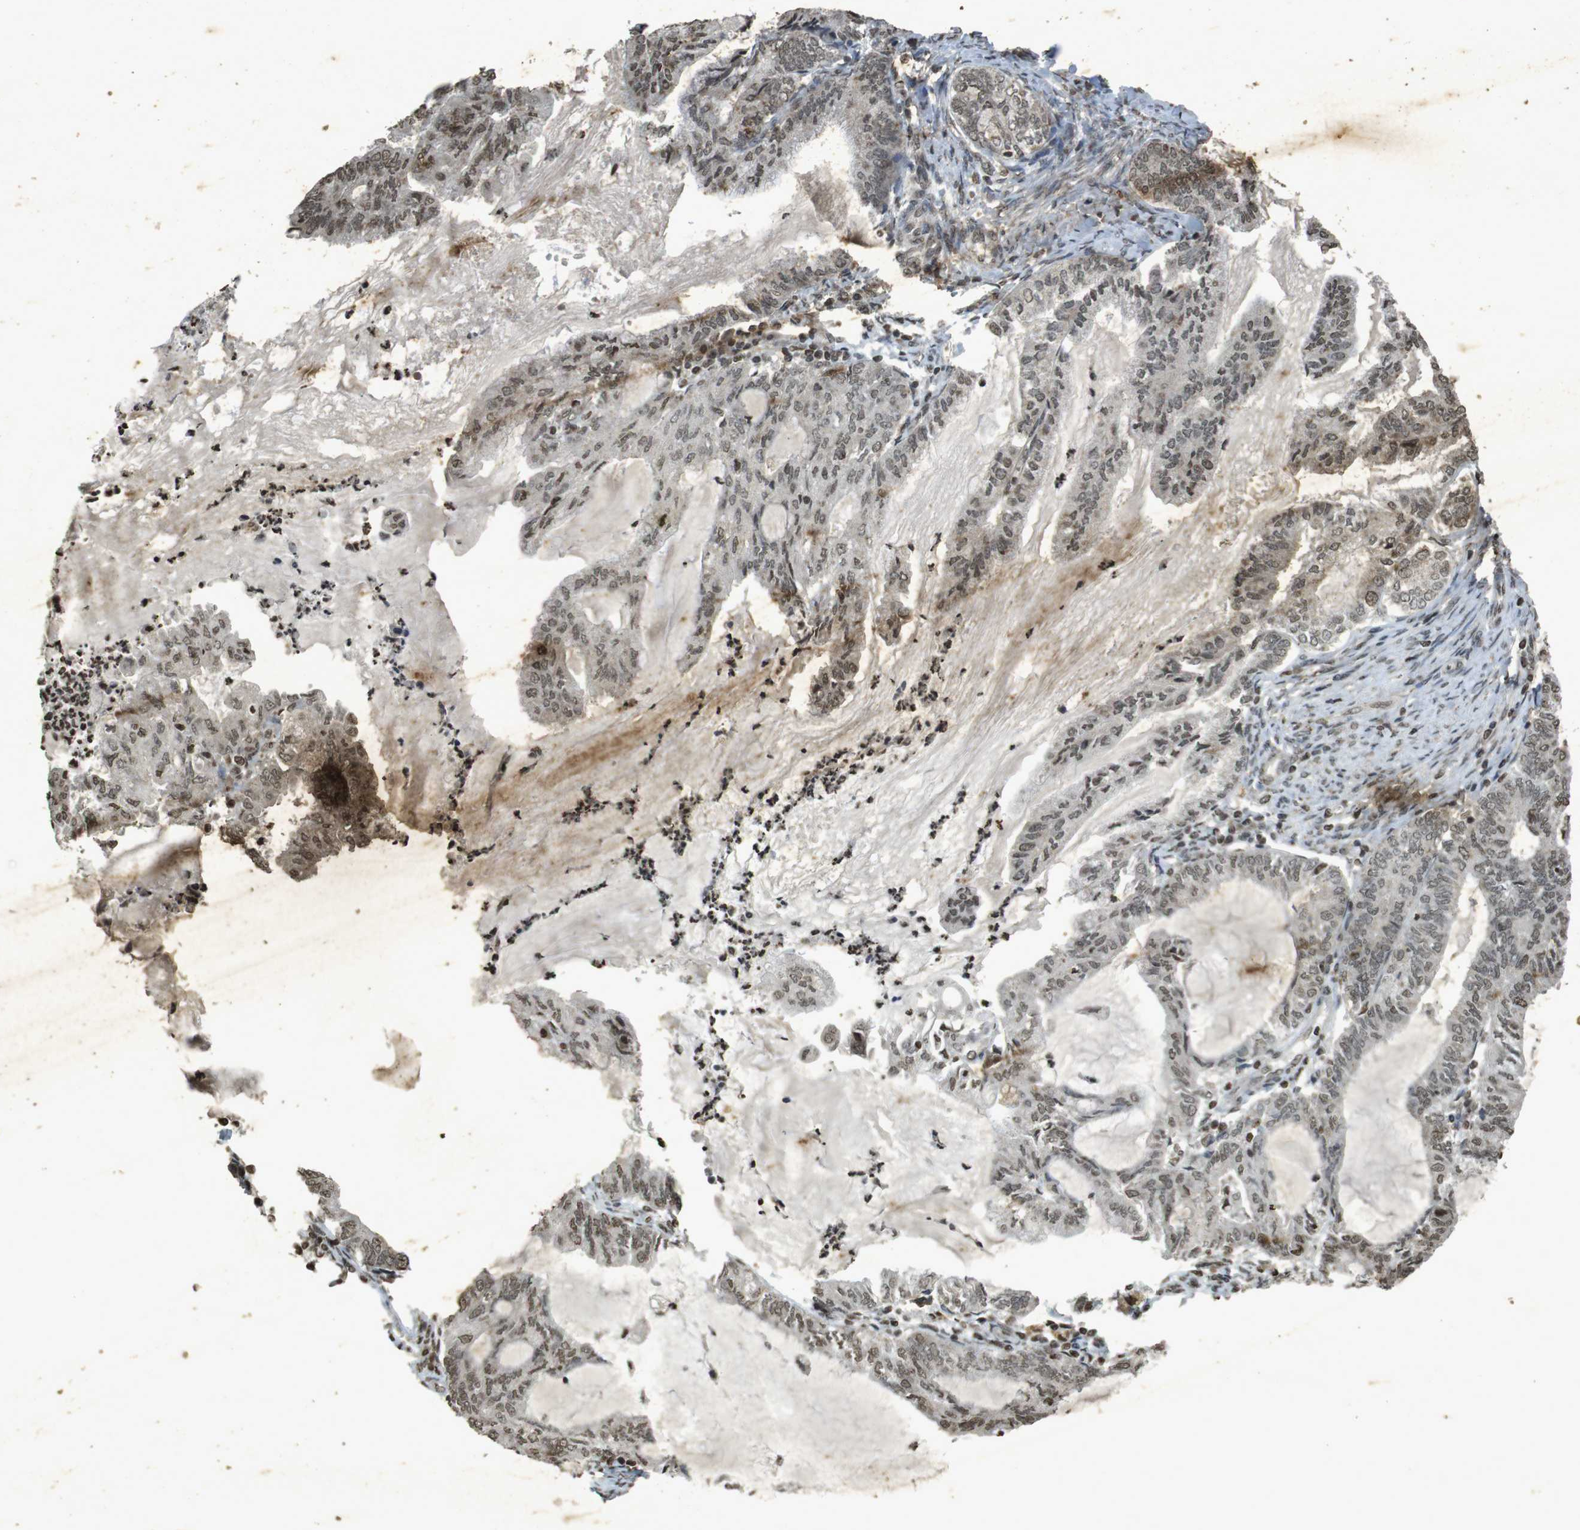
{"staining": {"intensity": "weak", "quantity": ">75%", "location": "nuclear"}, "tissue": "endometrial cancer", "cell_type": "Tumor cells", "image_type": "cancer", "snomed": [{"axis": "morphology", "description": "Adenocarcinoma, NOS"}, {"axis": "topography", "description": "Endometrium"}], "caption": "Protein expression analysis of human adenocarcinoma (endometrial) reveals weak nuclear positivity in about >75% of tumor cells. Immunohistochemistry (ihc) stains the protein of interest in brown and the nuclei are stained blue.", "gene": "ORC4", "patient": {"sex": "female", "age": 86}}